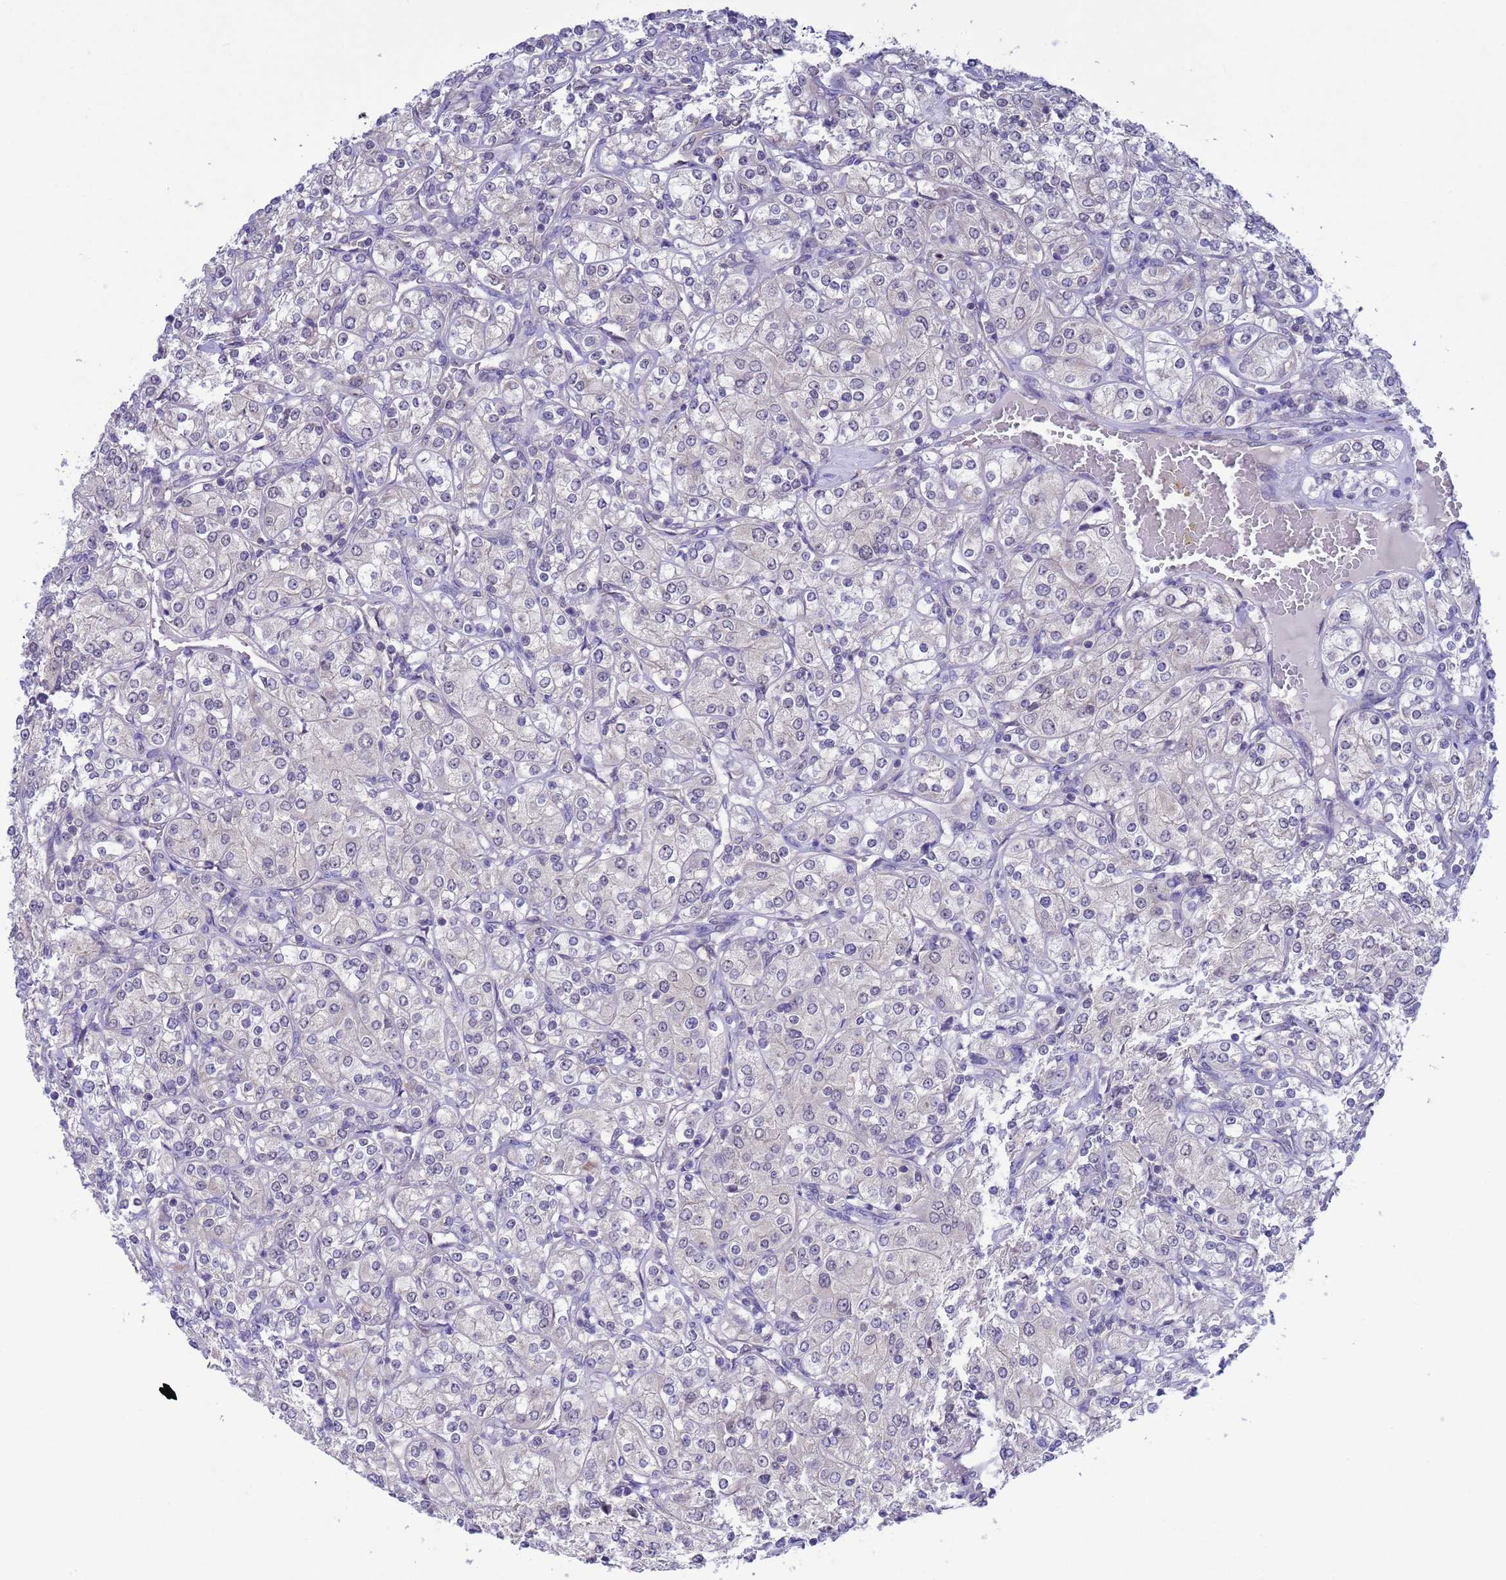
{"staining": {"intensity": "negative", "quantity": "none", "location": "none"}, "tissue": "renal cancer", "cell_type": "Tumor cells", "image_type": "cancer", "snomed": [{"axis": "morphology", "description": "Adenocarcinoma, NOS"}, {"axis": "topography", "description": "Kidney"}], "caption": "The IHC image has no significant expression in tumor cells of renal adenocarcinoma tissue.", "gene": "ZNF461", "patient": {"sex": "male", "age": 77}}